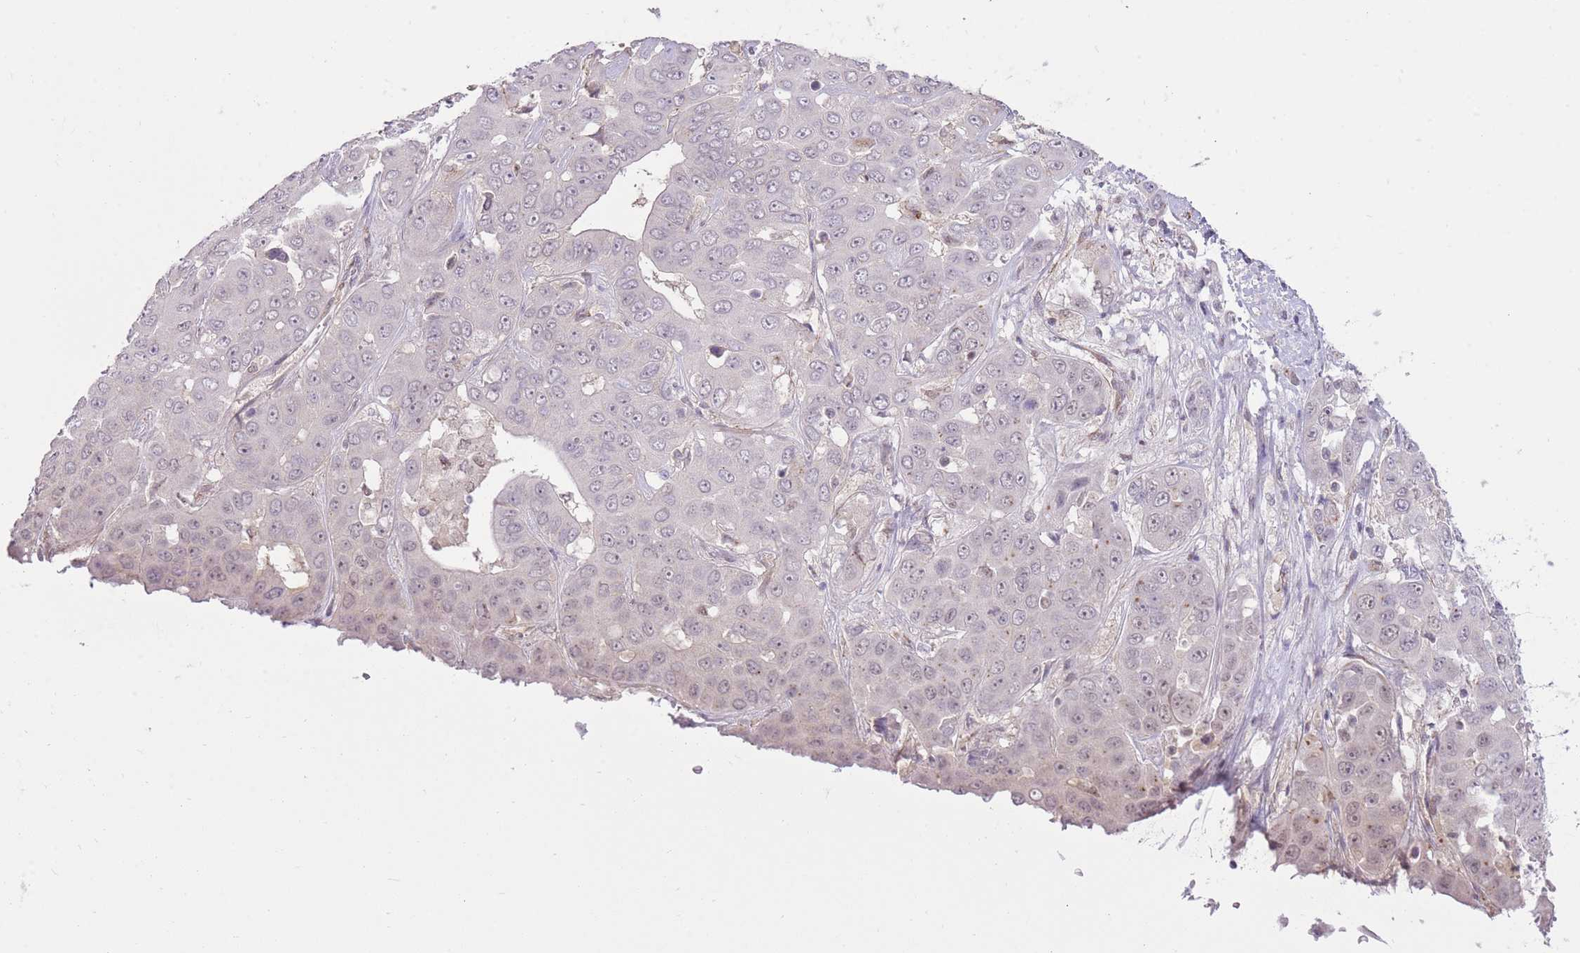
{"staining": {"intensity": "weak", "quantity": "<25%", "location": "nuclear"}, "tissue": "liver cancer", "cell_type": "Tumor cells", "image_type": "cancer", "snomed": [{"axis": "morphology", "description": "Cholangiocarcinoma"}, {"axis": "topography", "description": "Liver"}], "caption": "High power microscopy micrograph of an immunohistochemistry (IHC) micrograph of liver cancer, revealing no significant positivity in tumor cells.", "gene": "ELL", "patient": {"sex": "female", "age": 52}}